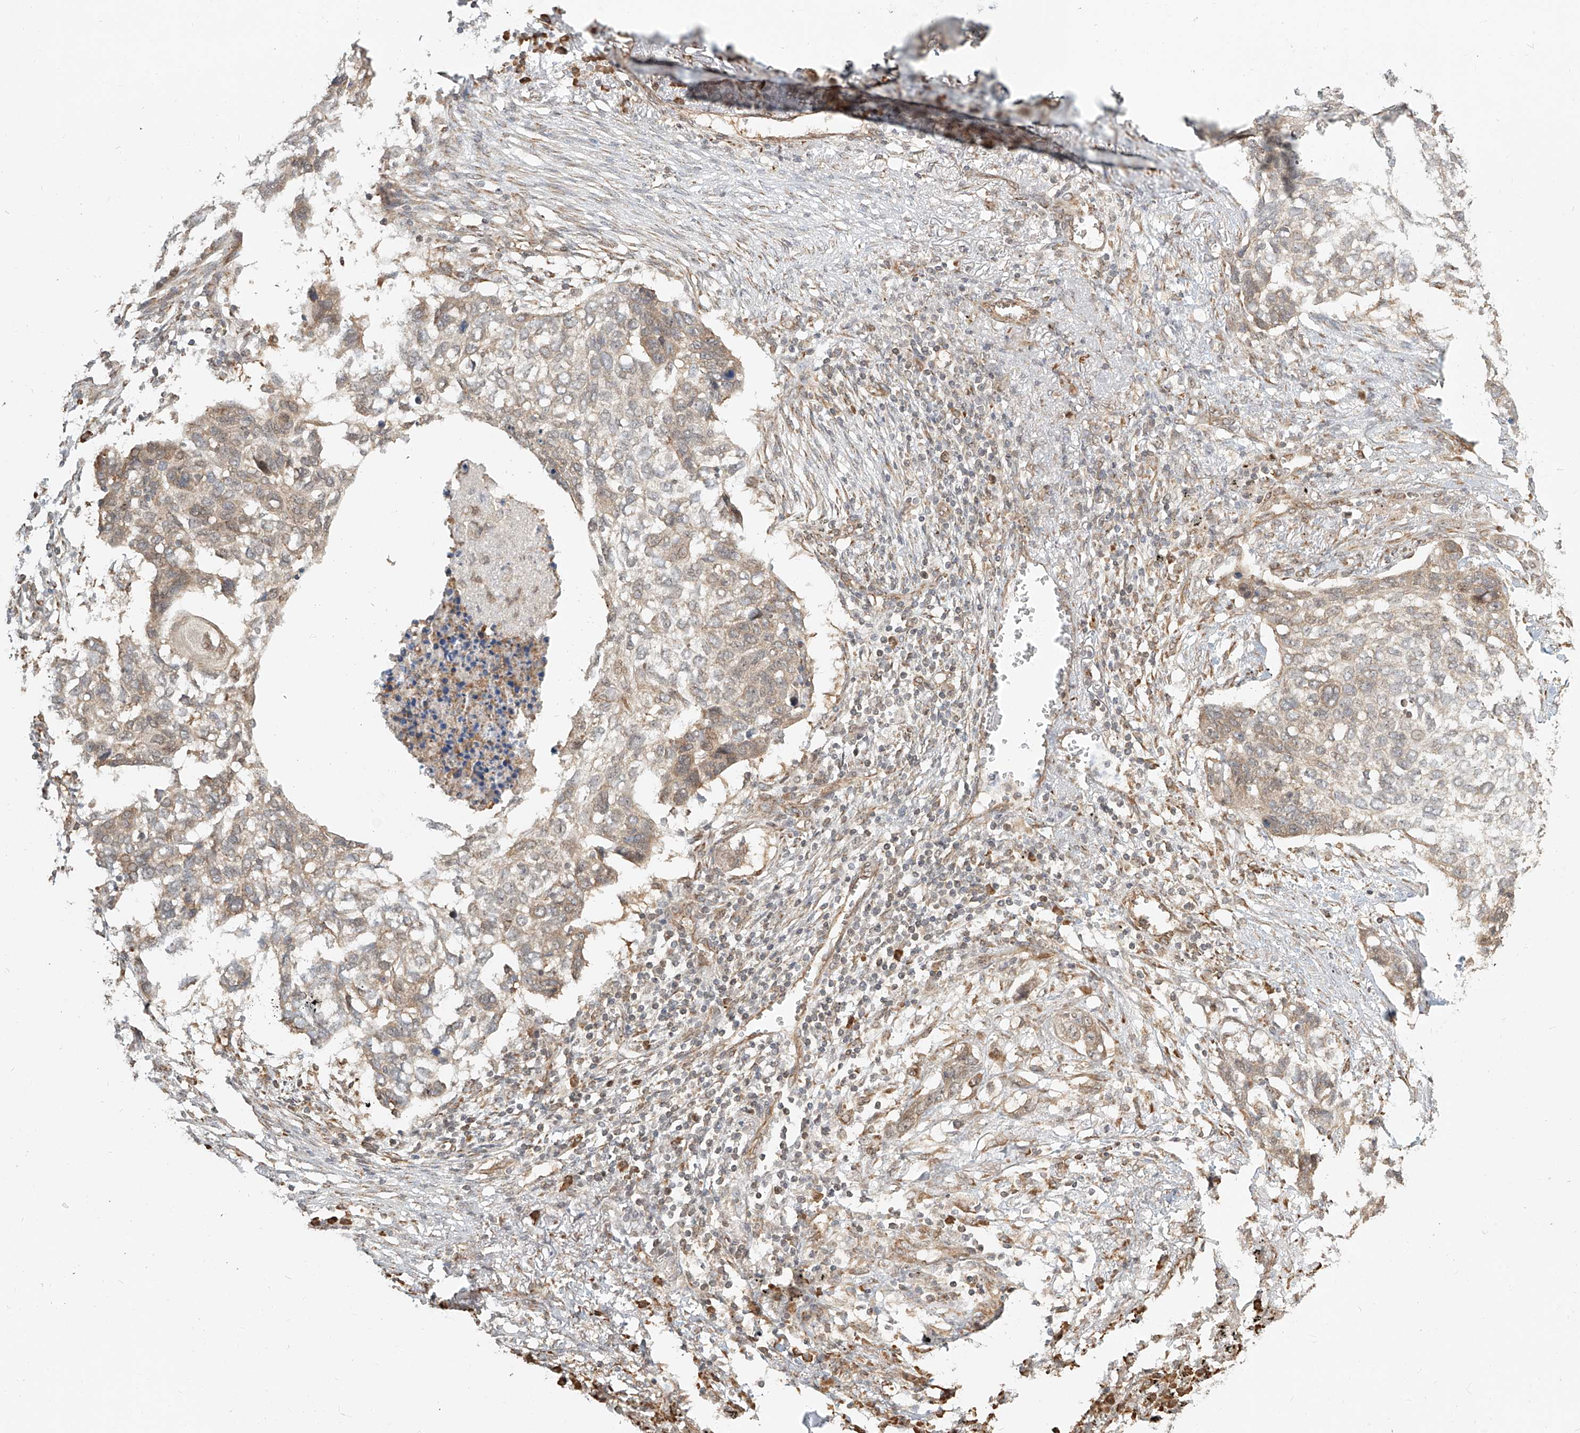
{"staining": {"intensity": "weak", "quantity": "25%-75%", "location": "cytoplasmic/membranous"}, "tissue": "lung cancer", "cell_type": "Tumor cells", "image_type": "cancer", "snomed": [{"axis": "morphology", "description": "Squamous cell carcinoma, NOS"}, {"axis": "topography", "description": "Lung"}], "caption": "Tumor cells exhibit low levels of weak cytoplasmic/membranous expression in about 25%-75% of cells in human lung cancer (squamous cell carcinoma).", "gene": "UBE2K", "patient": {"sex": "female", "age": 63}}